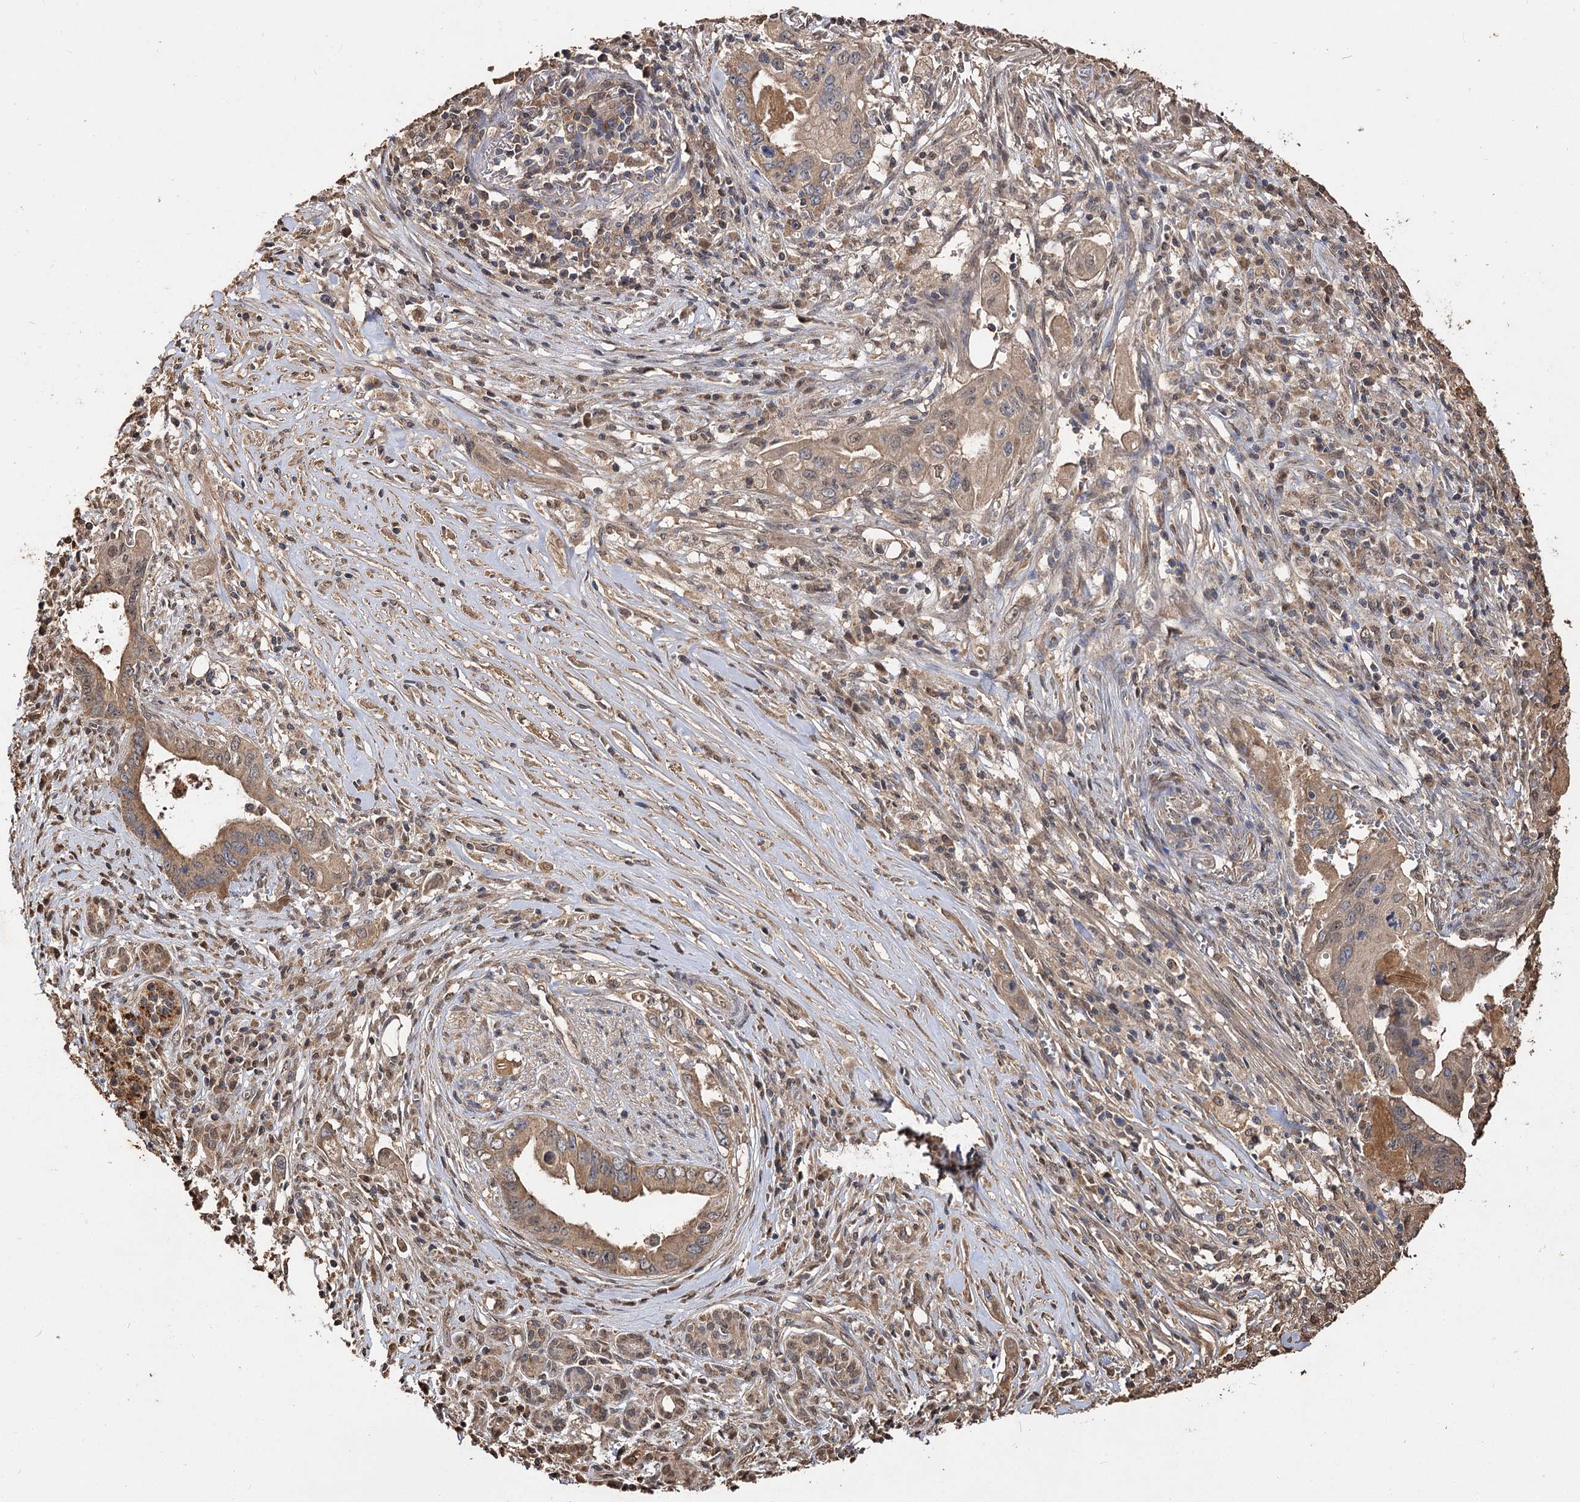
{"staining": {"intensity": "moderate", "quantity": ">75%", "location": "cytoplasmic/membranous"}, "tissue": "pancreatic cancer", "cell_type": "Tumor cells", "image_type": "cancer", "snomed": [{"axis": "morphology", "description": "Adenocarcinoma, NOS"}, {"axis": "topography", "description": "Pancreas"}], "caption": "A histopathology image of human adenocarcinoma (pancreatic) stained for a protein displays moderate cytoplasmic/membranous brown staining in tumor cells. The staining is performed using DAB (3,3'-diaminobenzidine) brown chromogen to label protein expression. The nuclei are counter-stained blue using hematoxylin.", "gene": "ARL13A", "patient": {"sex": "female", "age": 73}}